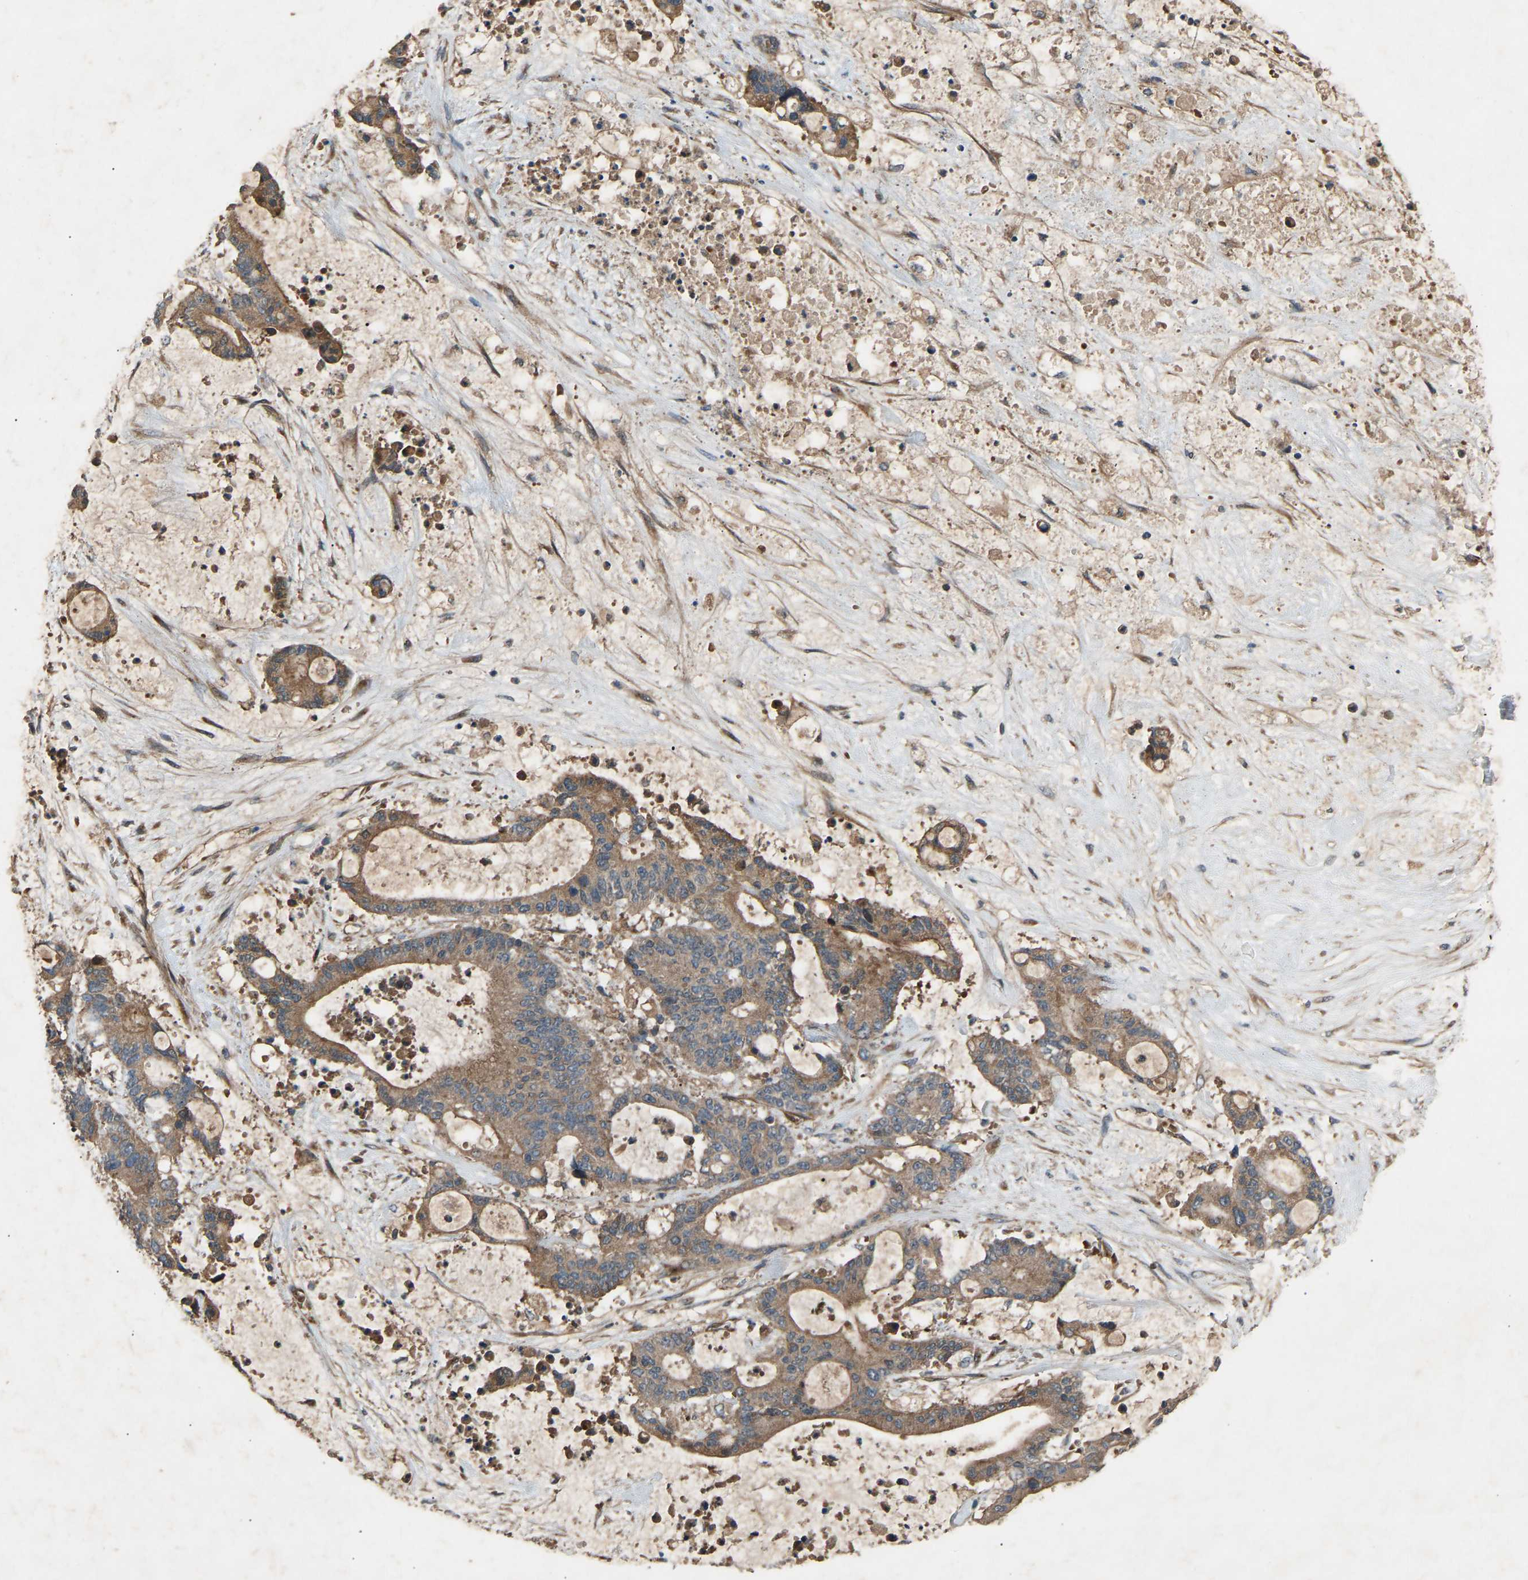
{"staining": {"intensity": "moderate", "quantity": ">75%", "location": "cytoplasmic/membranous"}, "tissue": "liver cancer", "cell_type": "Tumor cells", "image_type": "cancer", "snomed": [{"axis": "morphology", "description": "Normal tissue, NOS"}, {"axis": "morphology", "description": "Cholangiocarcinoma"}, {"axis": "topography", "description": "Liver"}, {"axis": "topography", "description": "Peripheral nerve tissue"}], "caption": "Brown immunohistochemical staining in cholangiocarcinoma (liver) displays moderate cytoplasmic/membranous expression in approximately >75% of tumor cells. (IHC, brightfield microscopy, high magnification).", "gene": "GAS2L1", "patient": {"sex": "female", "age": 73}}